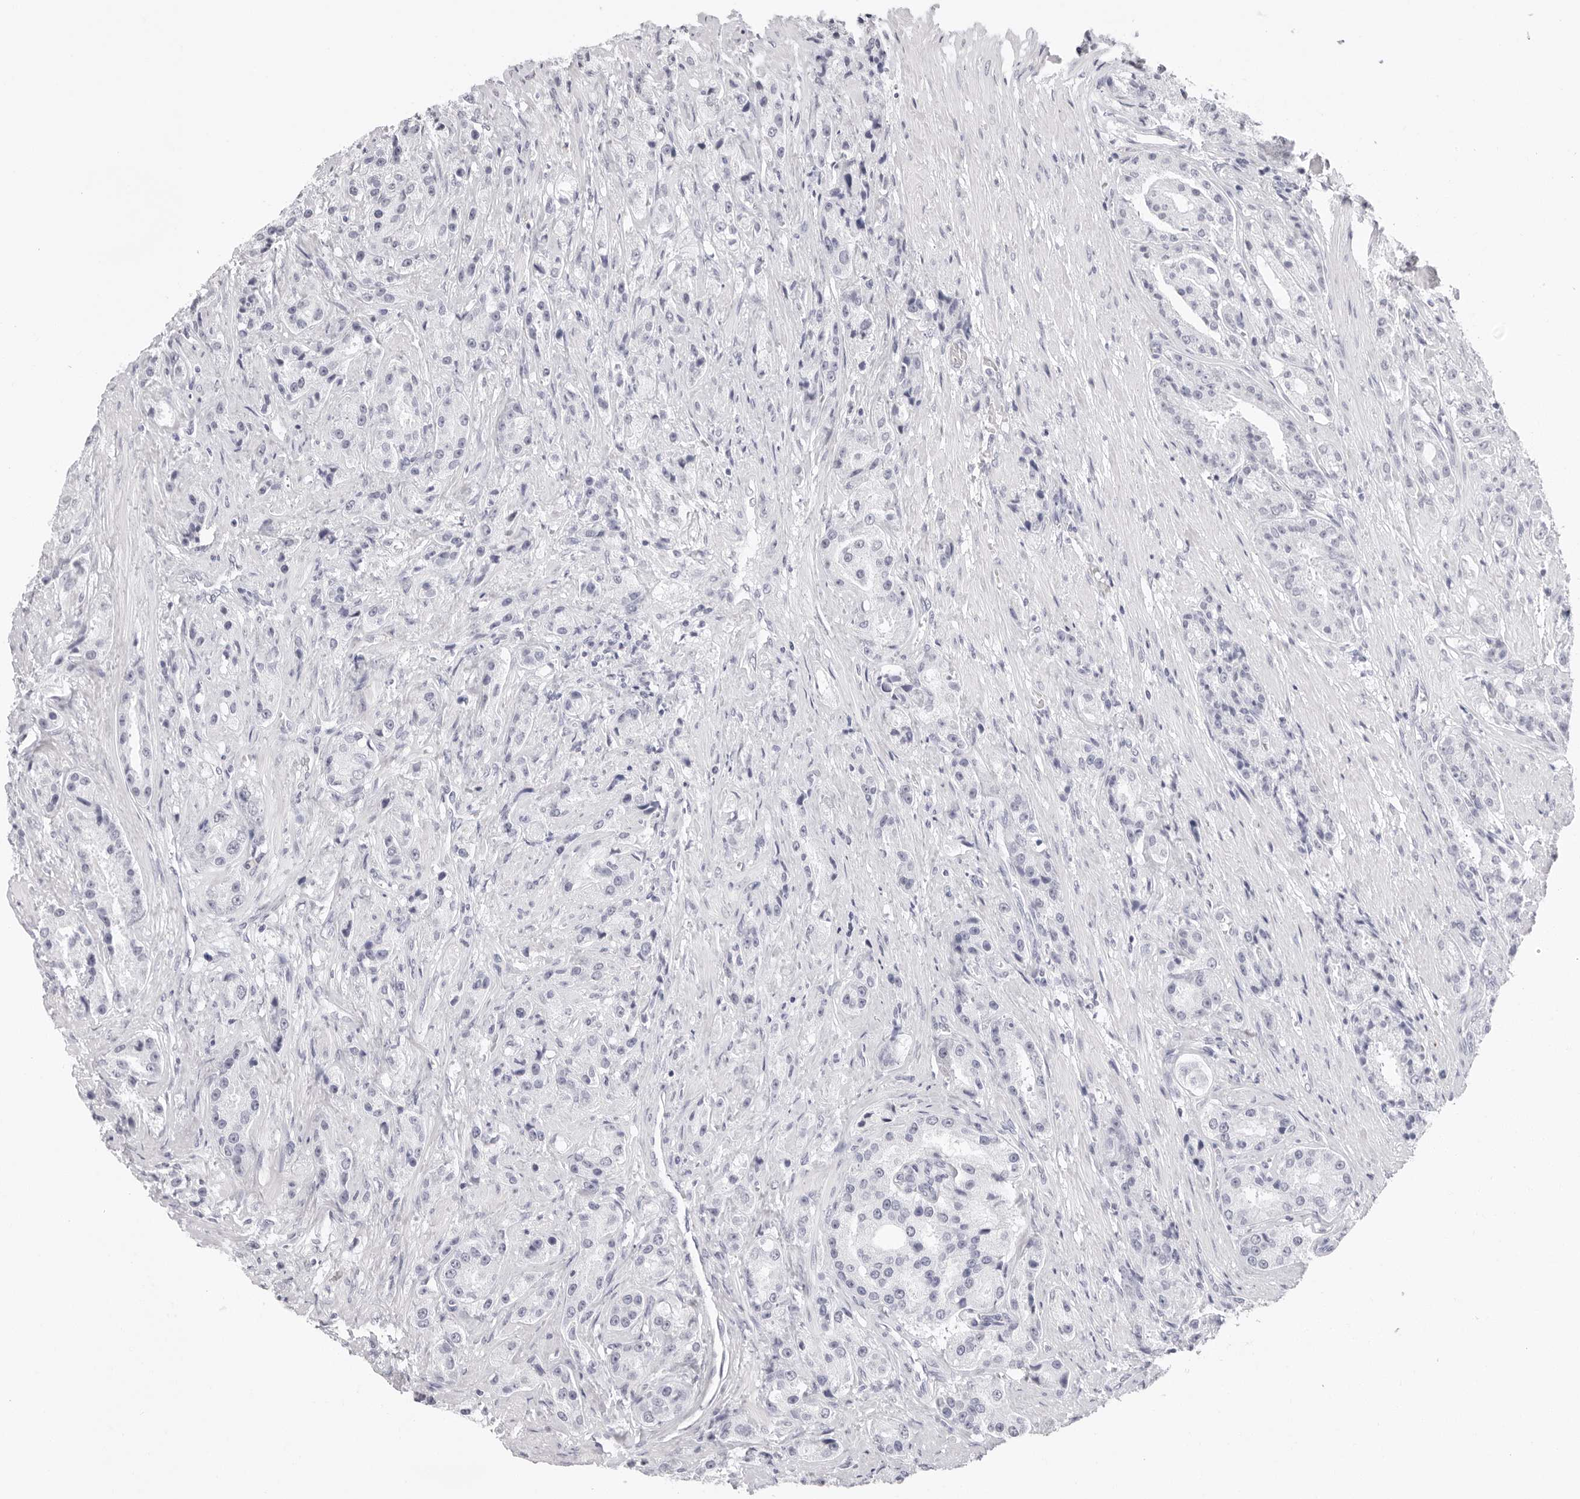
{"staining": {"intensity": "negative", "quantity": "none", "location": "none"}, "tissue": "prostate cancer", "cell_type": "Tumor cells", "image_type": "cancer", "snomed": [{"axis": "morphology", "description": "Adenocarcinoma, High grade"}, {"axis": "topography", "description": "Prostate"}], "caption": "A photomicrograph of human adenocarcinoma (high-grade) (prostate) is negative for staining in tumor cells.", "gene": "CST5", "patient": {"sex": "male", "age": 60}}